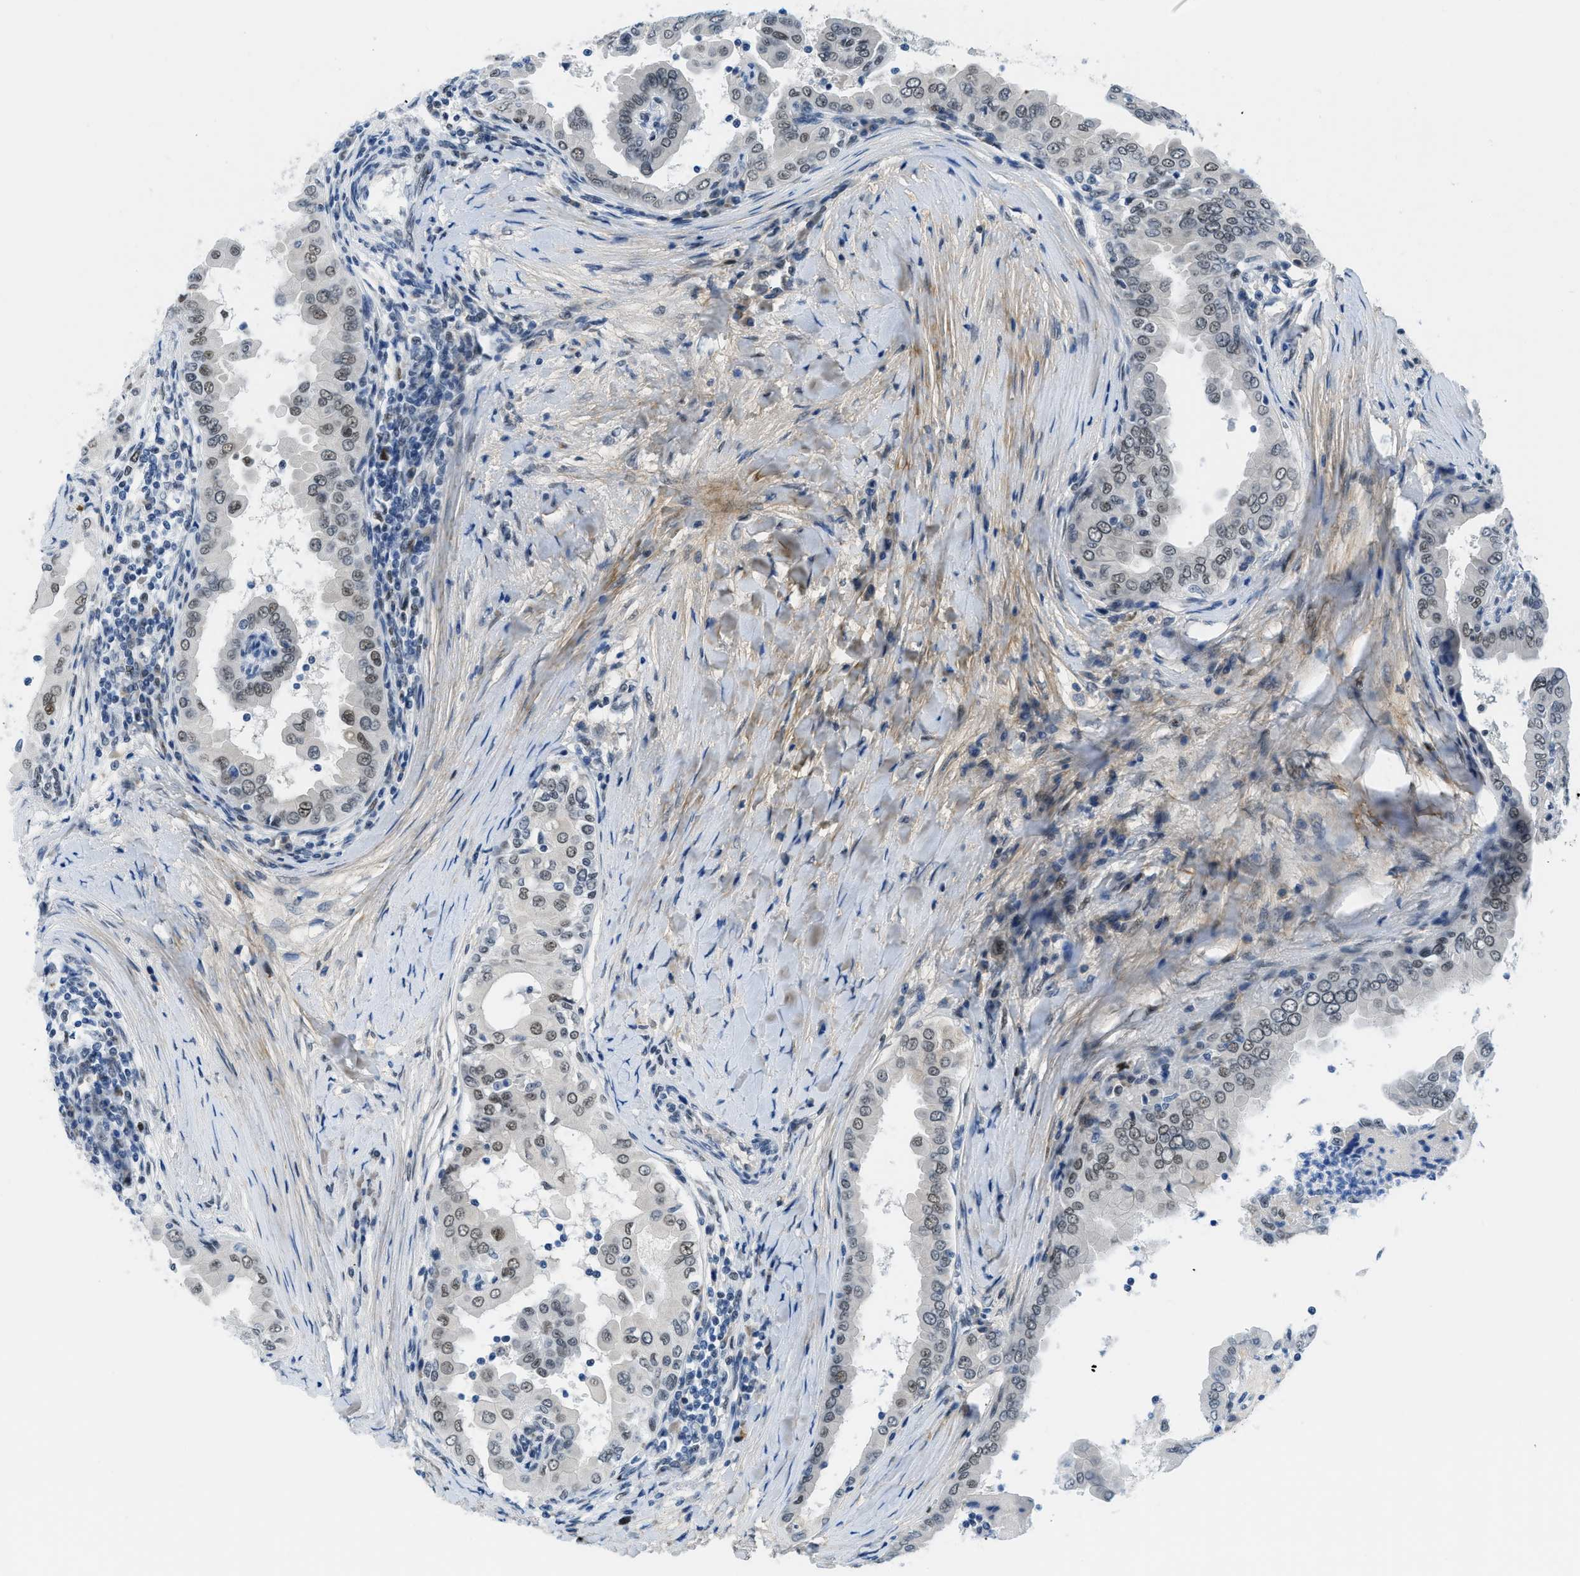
{"staining": {"intensity": "weak", "quantity": "25%-75%", "location": "nuclear"}, "tissue": "thyroid cancer", "cell_type": "Tumor cells", "image_type": "cancer", "snomed": [{"axis": "morphology", "description": "Papillary adenocarcinoma, NOS"}, {"axis": "topography", "description": "Thyroid gland"}], "caption": "An immunohistochemistry histopathology image of neoplastic tissue is shown. Protein staining in brown highlights weak nuclear positivity in thyroid papillary adenocarcinoma within tumor cells.", "gene": "SMARCAD1", "patient": {"sex": "male", "age": 33}}